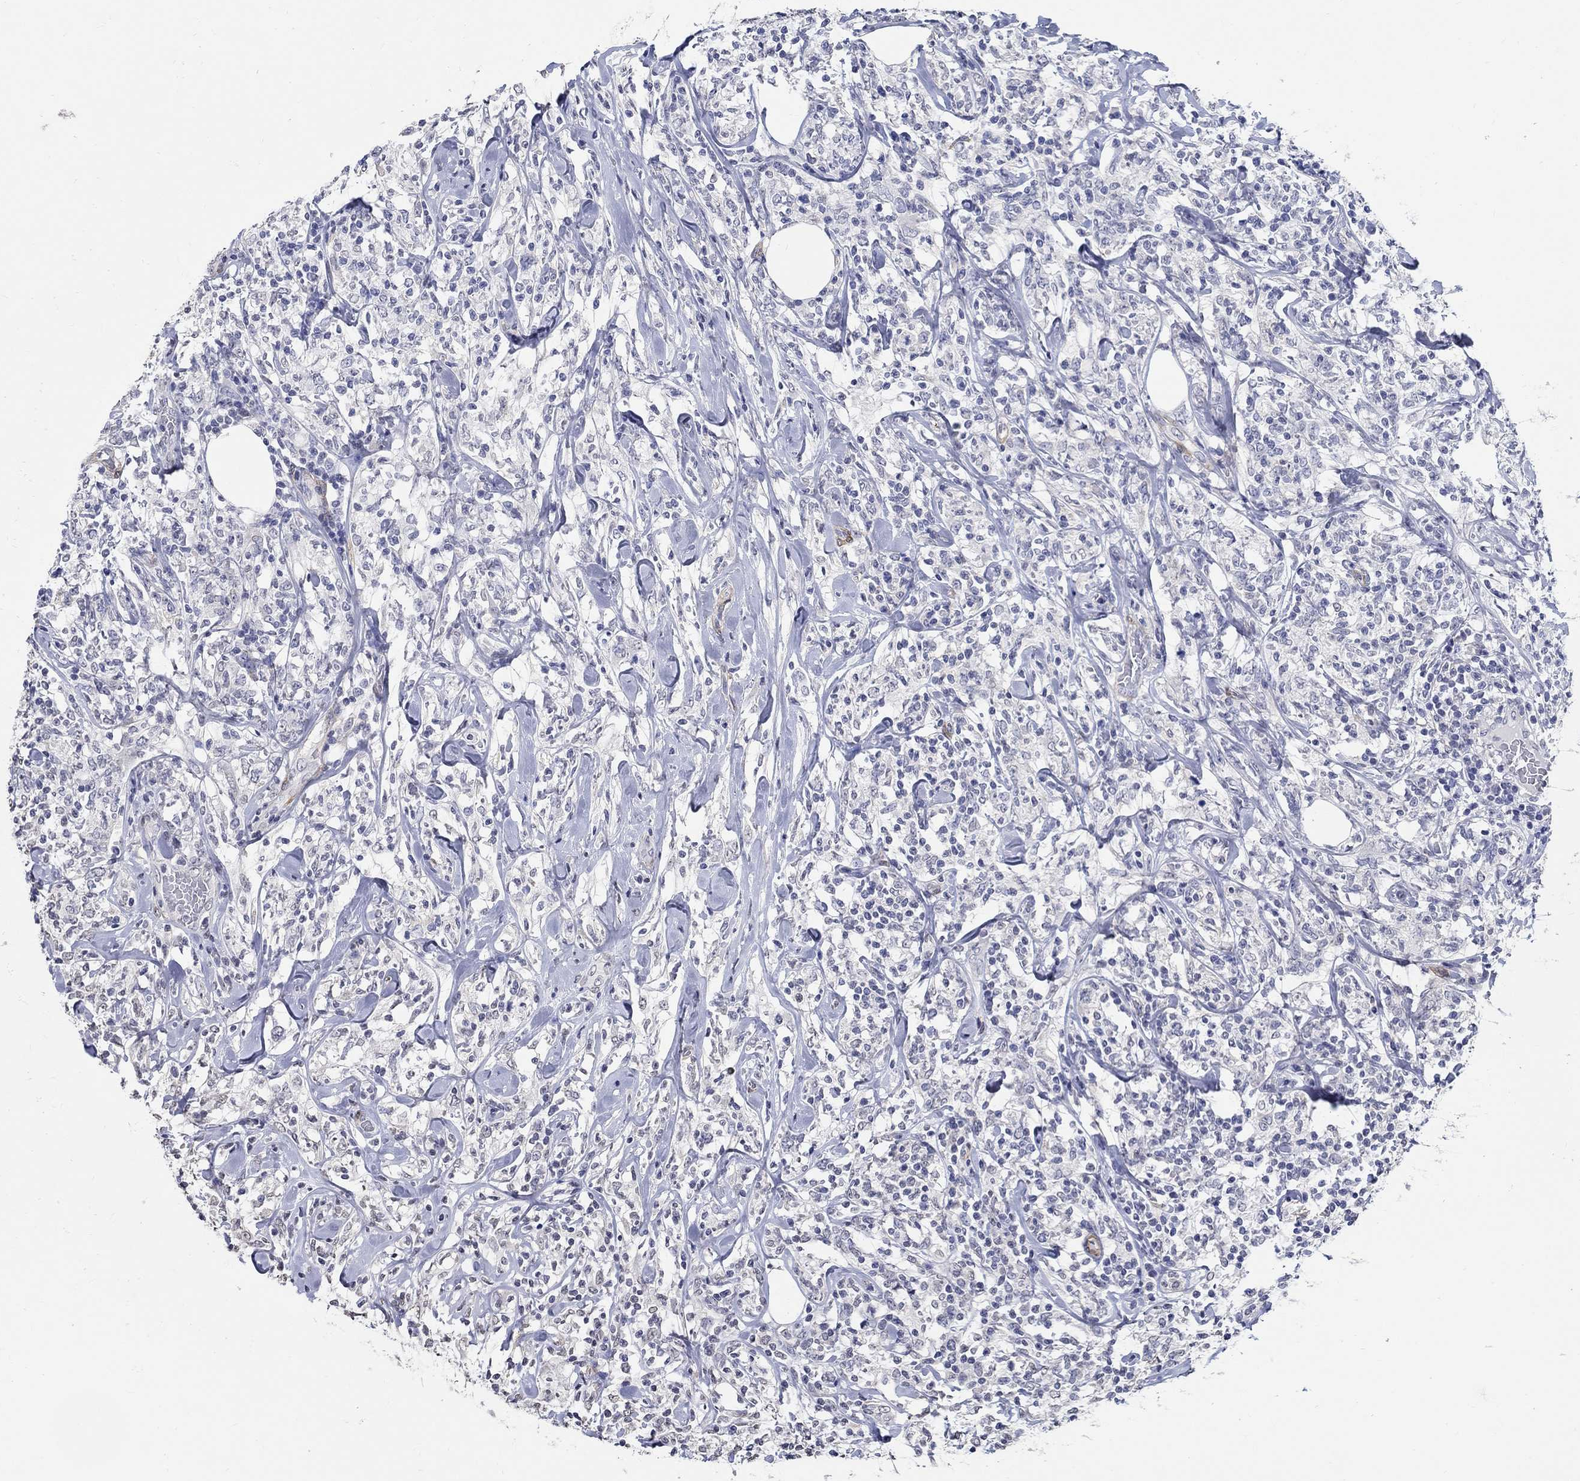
{"staining": {"intensity": "negative", "quantity": "none", "location": "none"}, "tissue": "lymphoma", "cell_type": "Tumor cells", "image_type": "cancer", "snomed": [{"axis": "morphology", "description": "Malignant lymphoma, non-Hodgkin's type, High grade"}, {"axis": "topography", "description": "Lymph node"}], "caption": "Human lymphoma stained for a protein using IHC reveals no expression in tumor cells.", "gene": "PDE1B", "patient": {"sex": "female", "age": 84}}